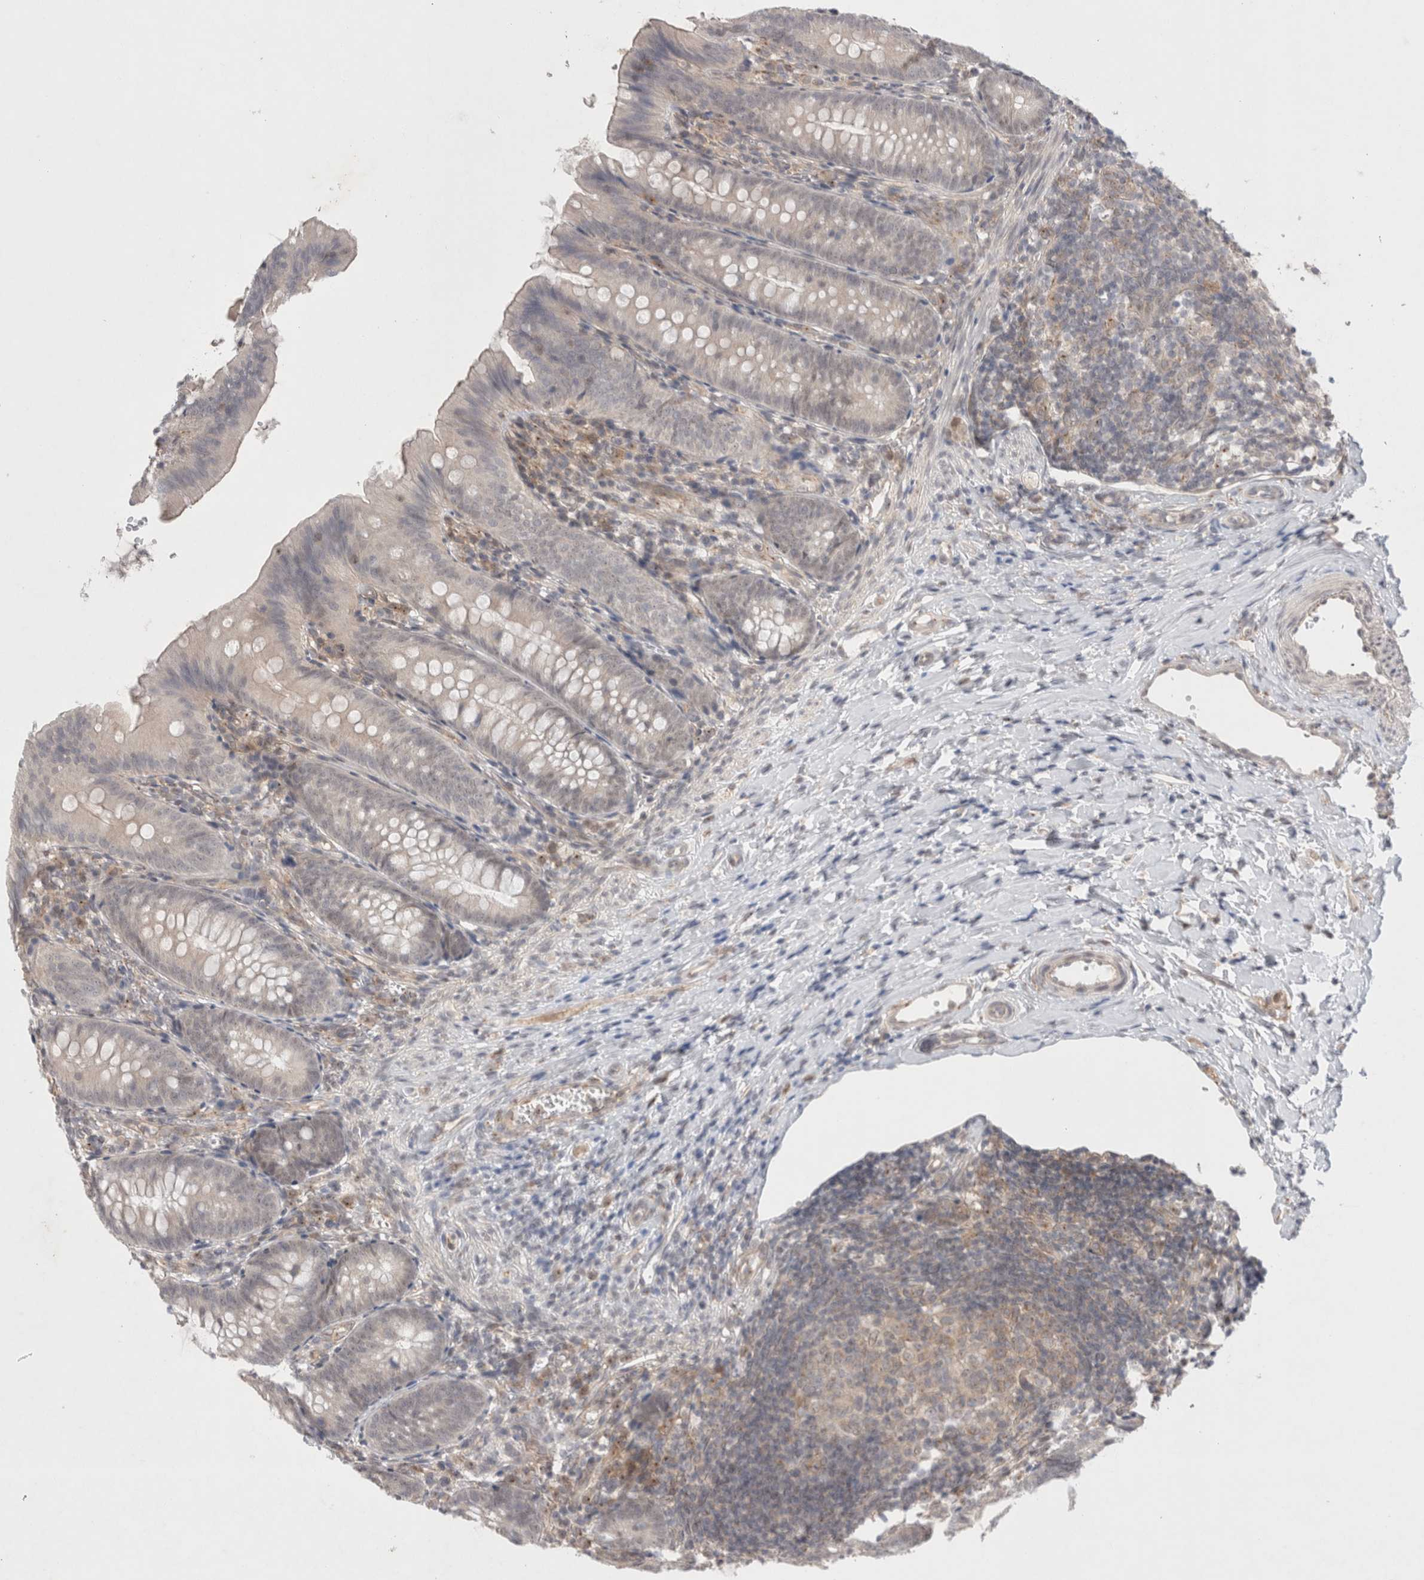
{"staining": {"intensity": "negative", "quantity": "none", "location": "none"}, "tissue": "appendix", "cell_type": "Glandular cells", "image_type": "normal", "snomed": [{"axis": "morphology", "description": "Normal tissue, NOS"}, {"axis": "topography", "description": "Appendix"}], "caption": "This micrograph is of unremarkable appendix stained with immunohistochemistry (IHC) to label a protein in brown with the nuclei are counter-stained blue. There is no positivity in glandular cells. (Immunohistochemistry (ihc), brightfield microscopy, high magnification).", "gene": "BICD2", "patient": {"sex": "male", "age": 1}}